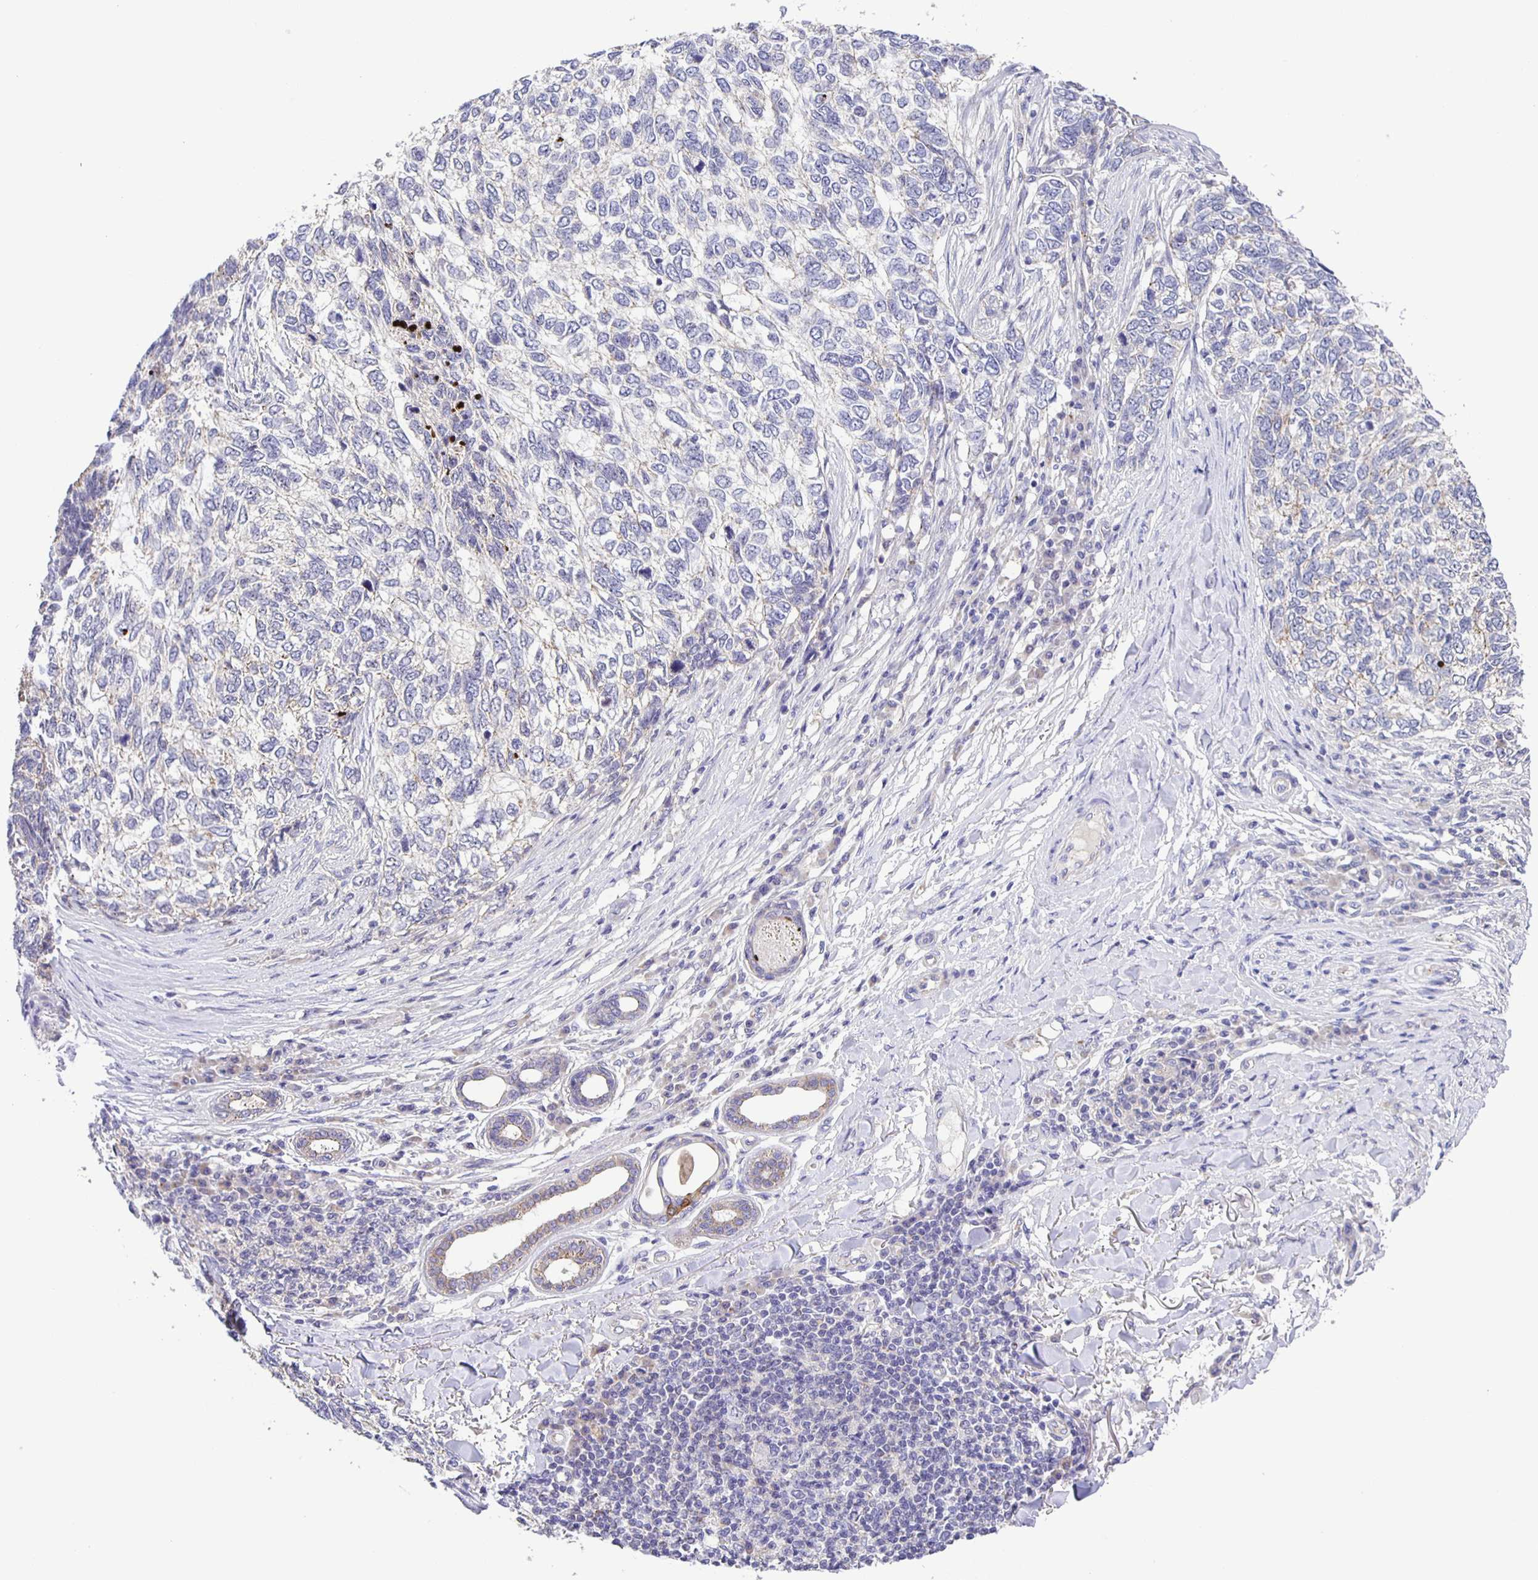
{"staining": {"intensity": "negative", "quantity": "none", "location": "none"}, "tissue": "skin cancer", "cell_type": "Tumor cells", "image_type": "cancer", "snomed": [{"axis": "morphology", "description": "Basal cell carcinoma"}, {"axis": "topography", "description": "Skin"}], "caption": "Tumor cells are negative for protein expression in human skin cancer (basal cell carcinoma).", "gene": "JMJD4", "patient": {"sex": "female", "age": 65}}